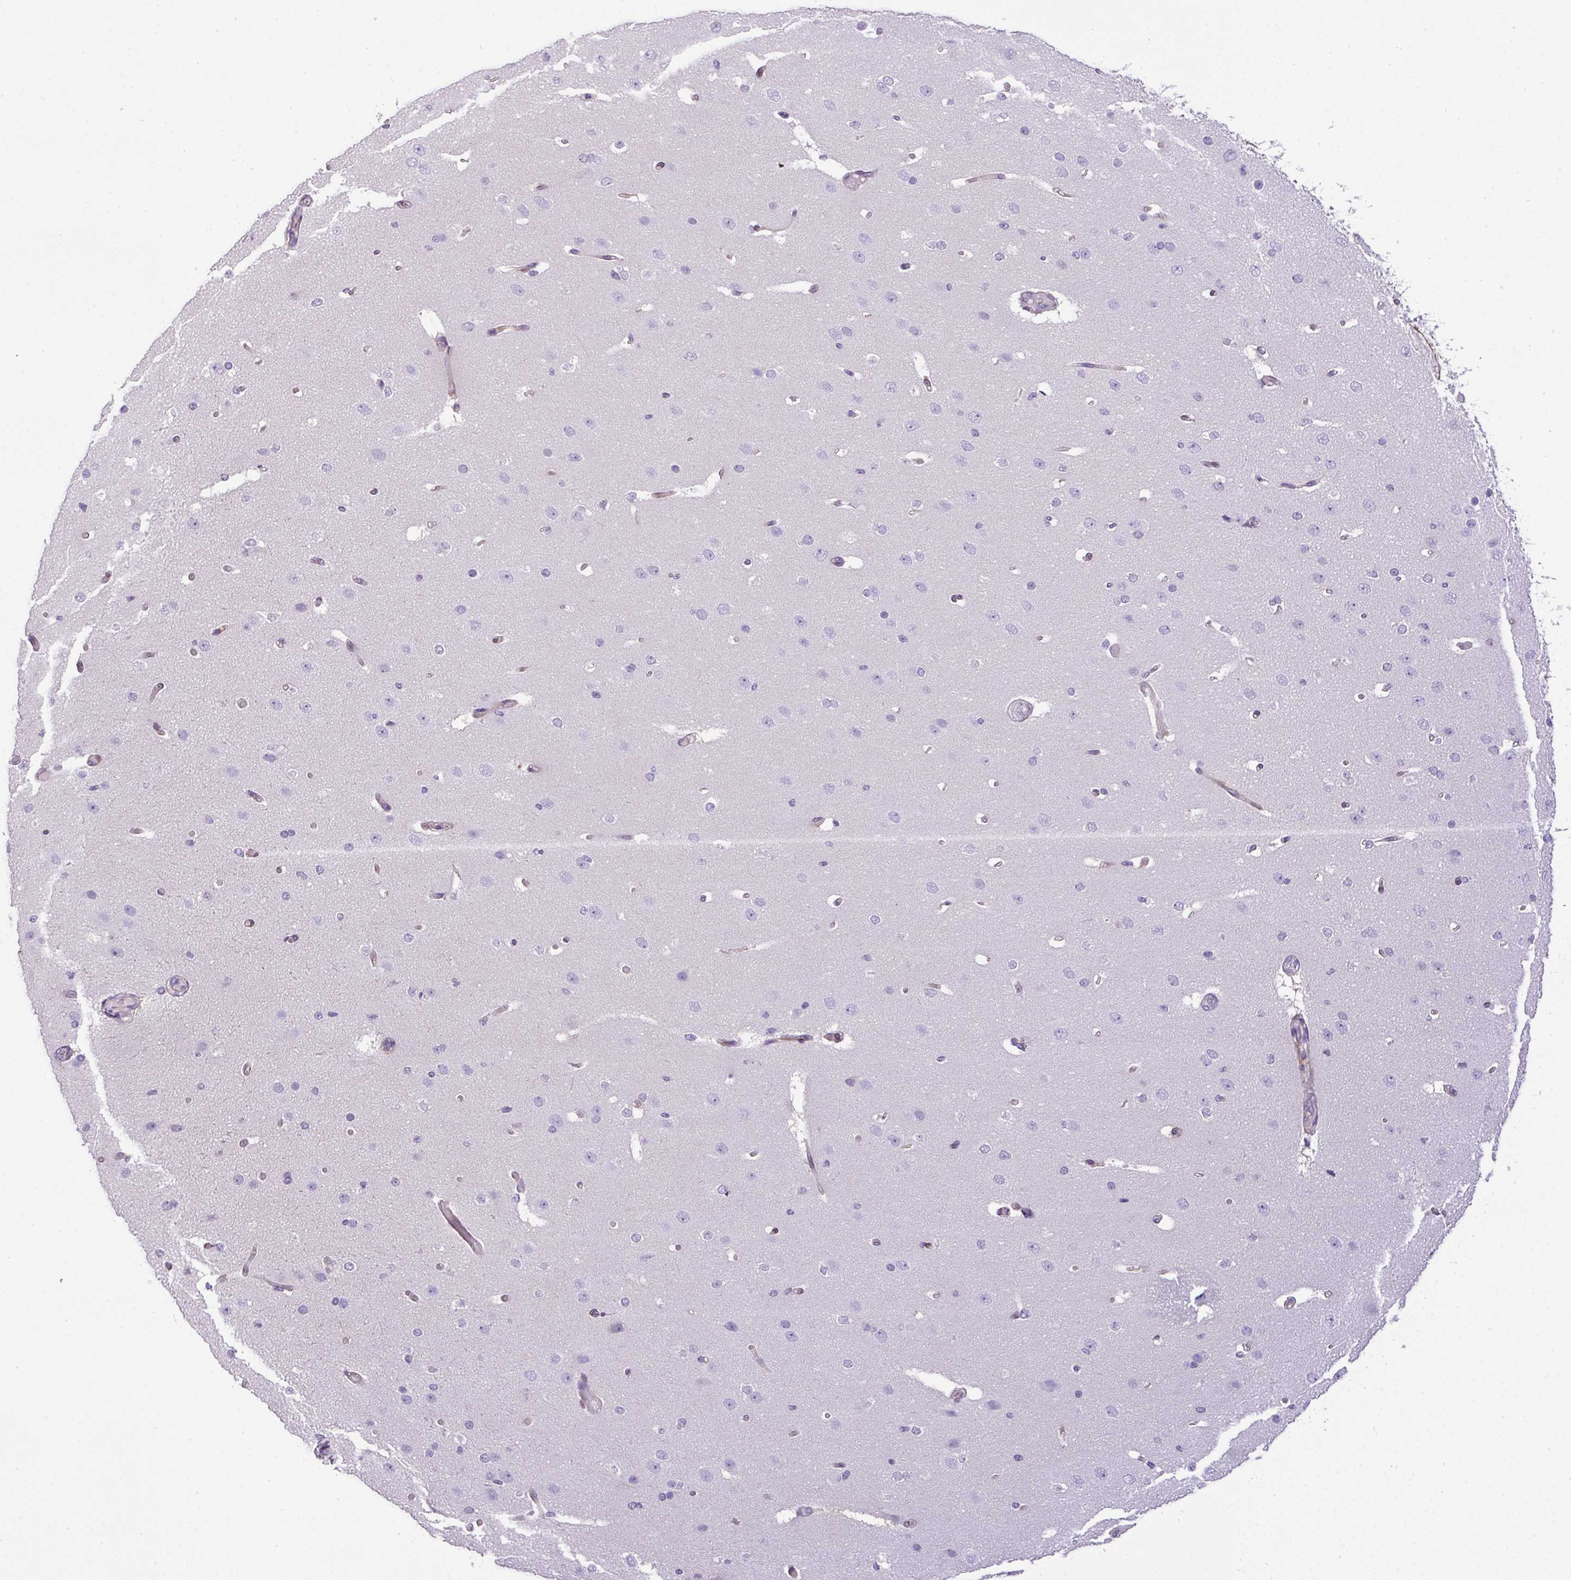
{"staining": {"intensity": "weak", "quantity": "<25%", "location": "cytoplasmic/membranous"}, "tissue": "cerebral cortex", "cell_type": "Endothelial cells", "image_type": "normal", "snomed": [{"axis": "morphology", "description": "Normal tissue, NOS"}, {"axis": "morphology", "description": "Inflammation, NOS"}, {"axis": "topography", "description": "Cerebral cortex"}], "caption": "Immunohistochemistry image of benign cerebral cortex: human cerebral cortex stained with DAB (3,3'-diaminobenzidine) reveals no significant protein positivity in endothelial cells. Brightfield microscopy of immunohistochemistry (IHC) stained with DAB (brown) and hematoxylin (blue), captured at high magnification.", "gene": "PARD6G", "patient": {"sex": "male", "age": 6}}